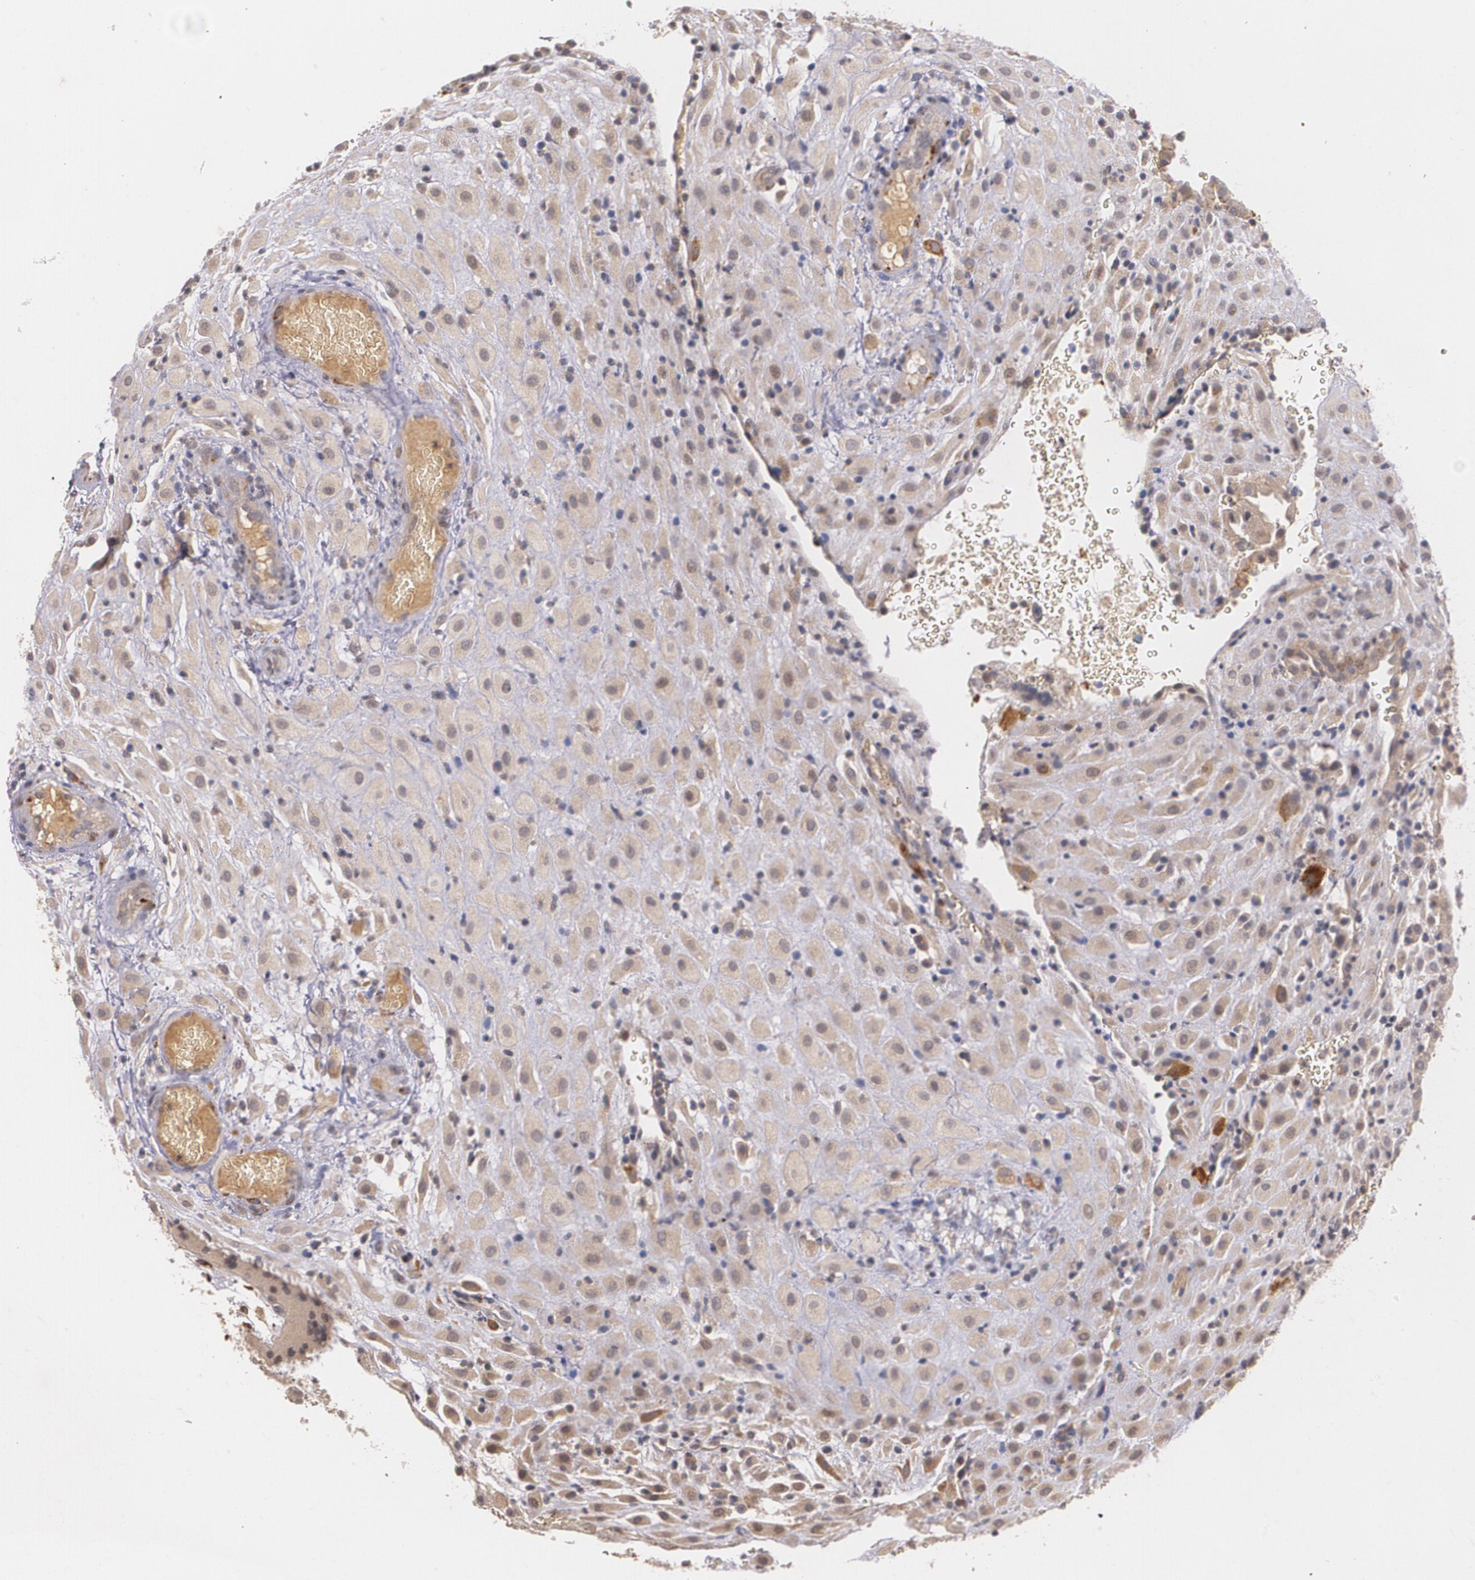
{"staining": {"intensity": "weak", "quantity": ">75%", "location": "cytoplasmic/membranous"}, "tissue": "placenta", "cell_type": "Decidual cells", "image_type": "normal", "snomed": [{"axis": "morphology", "description": "Normal tissue, NOS"}, {"axis": "topography", "description": "Placenta"}], "caption": "Brown immunohistochemical staining in benign placenta displays weak cytoplasmic/membranous positivity in about >75% of decidual cells.", "gene": "IFNGR2", "patient": {"sex": "female", "age": 19}}